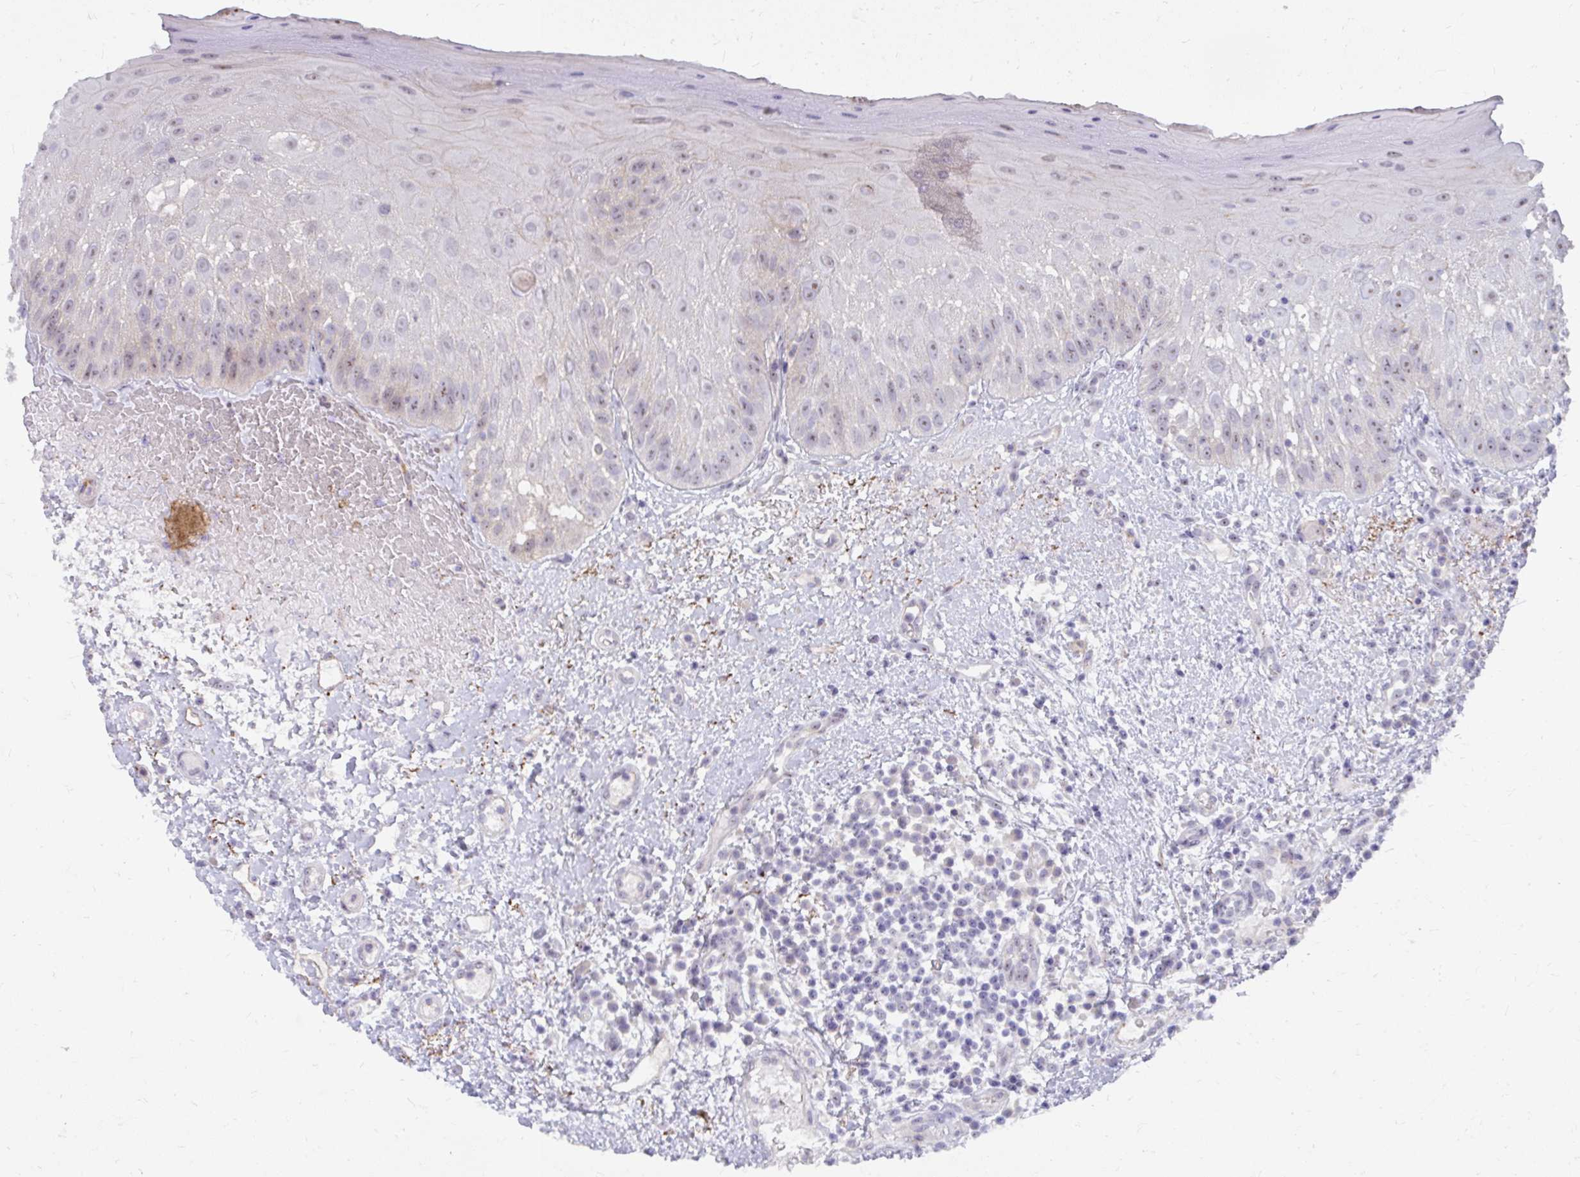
{"staining": {"intensity": "weak", "quantity": "<25%", "location": "nuclear"}, "tissue": "oral mucosa", "cell_type": "Squamous epithelial cells", "image_type": "normal", "snomed": [{"axis": "morphology", "description": "Normal tissue, NOS"}, {"axis": "topography", "description": "Oral tissue"}, {"axis": "topography", "description": "Tounge, NOS"}], "caption": "Photomicrograph shows no protein positivity in squamous epithelial cells of unremarkable oral mucosa.", "gene": "MUS81", "patient": {"sex": "male", "age": 83}}